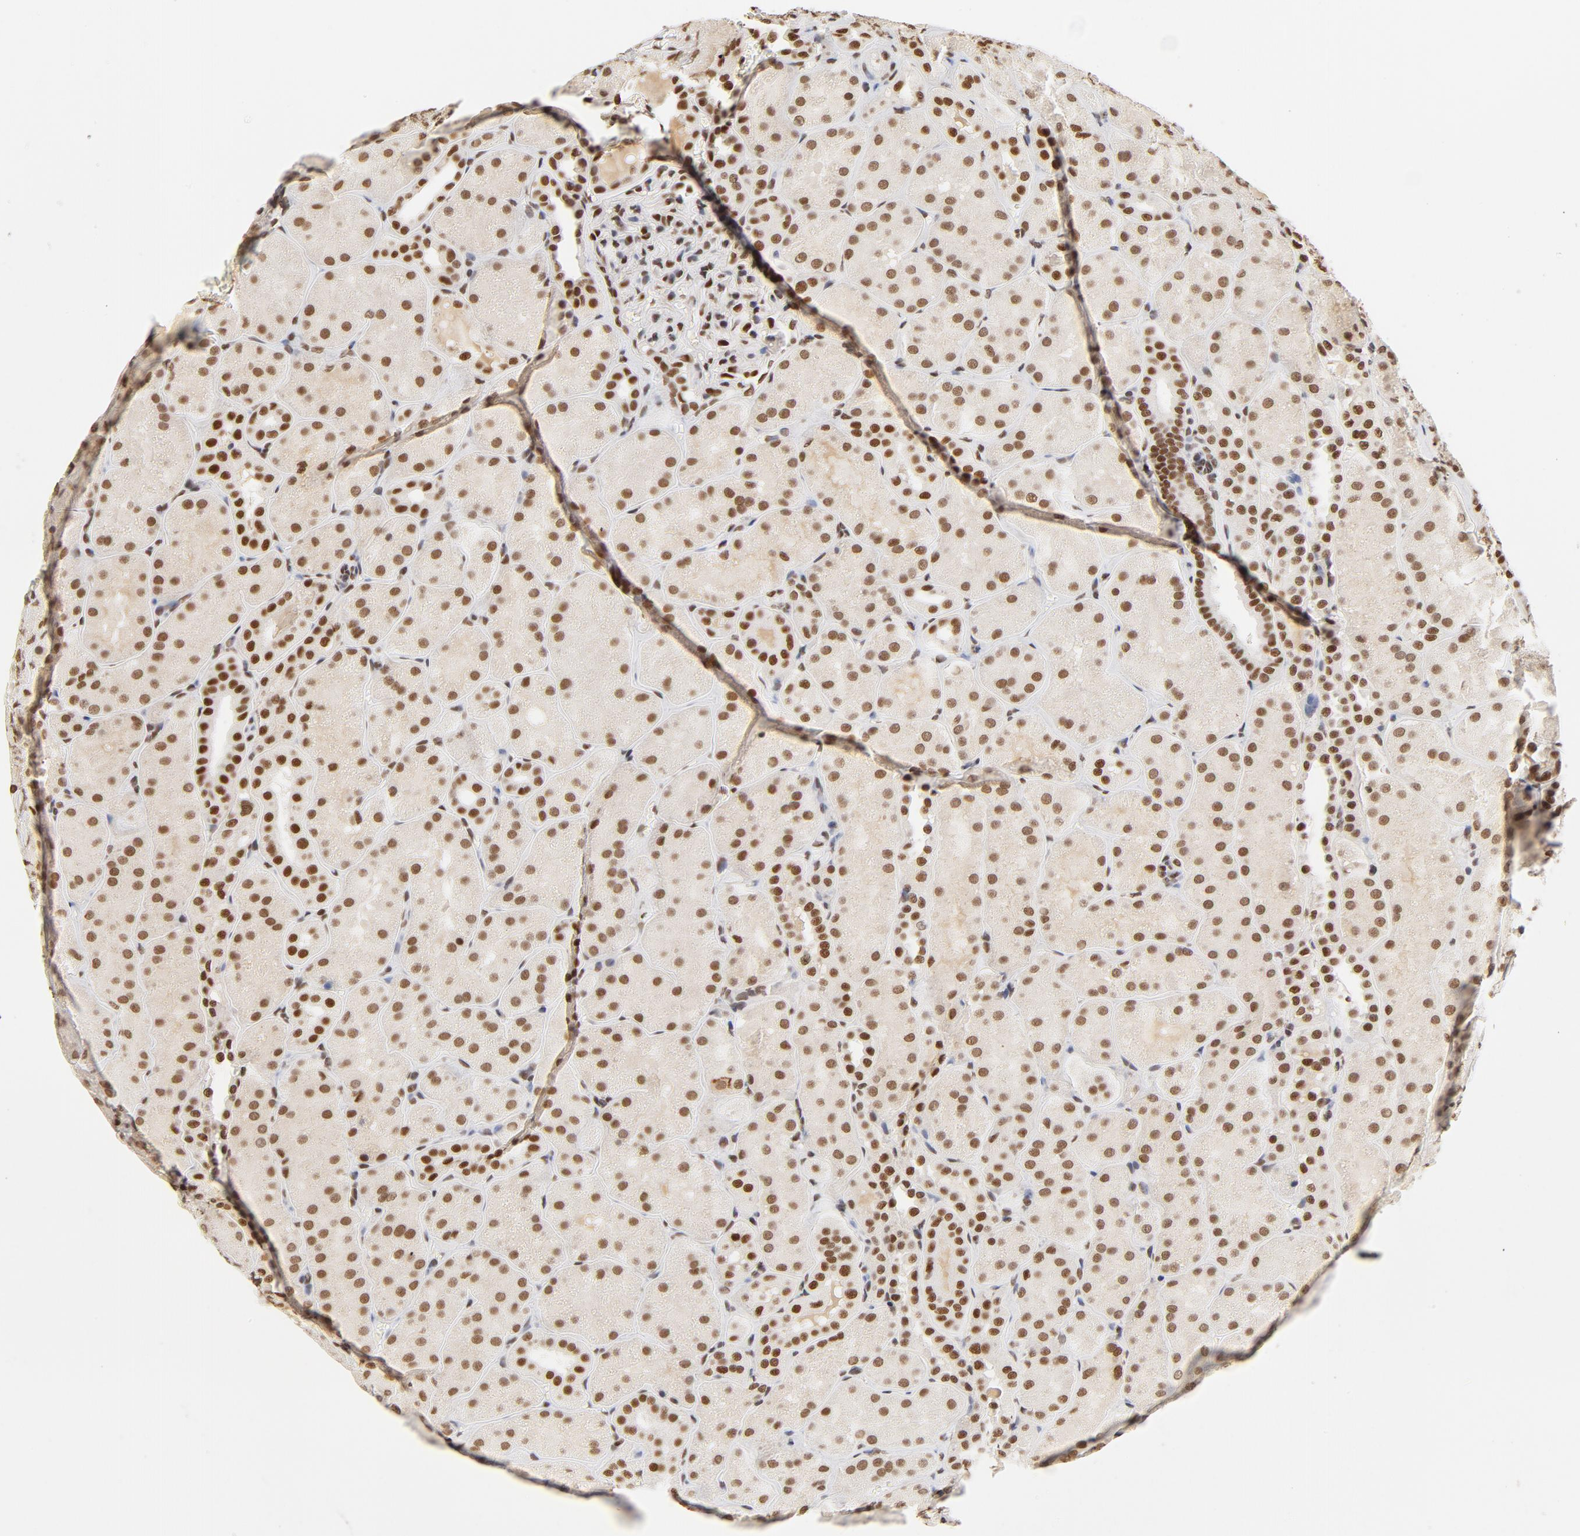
{"staining": {"intensity": "moderate", "quantity": "25%-75%", "location": "nuclear"}, "tissue": "kidney", "cell_type": "Cells in glomeruli", "image_type": "normal", "snomed": [{"axis": "morphology", "description": "Normal tissue, NOS"}, {"axis": "topography", "description": "Kidney"}], "caption": "A brown stain shows moderate nuclear expression of a protein in cells in glomeruli of benign kidney.", "gene": "TP53BP1", "patient": {"sex": "male", "age": 28}}